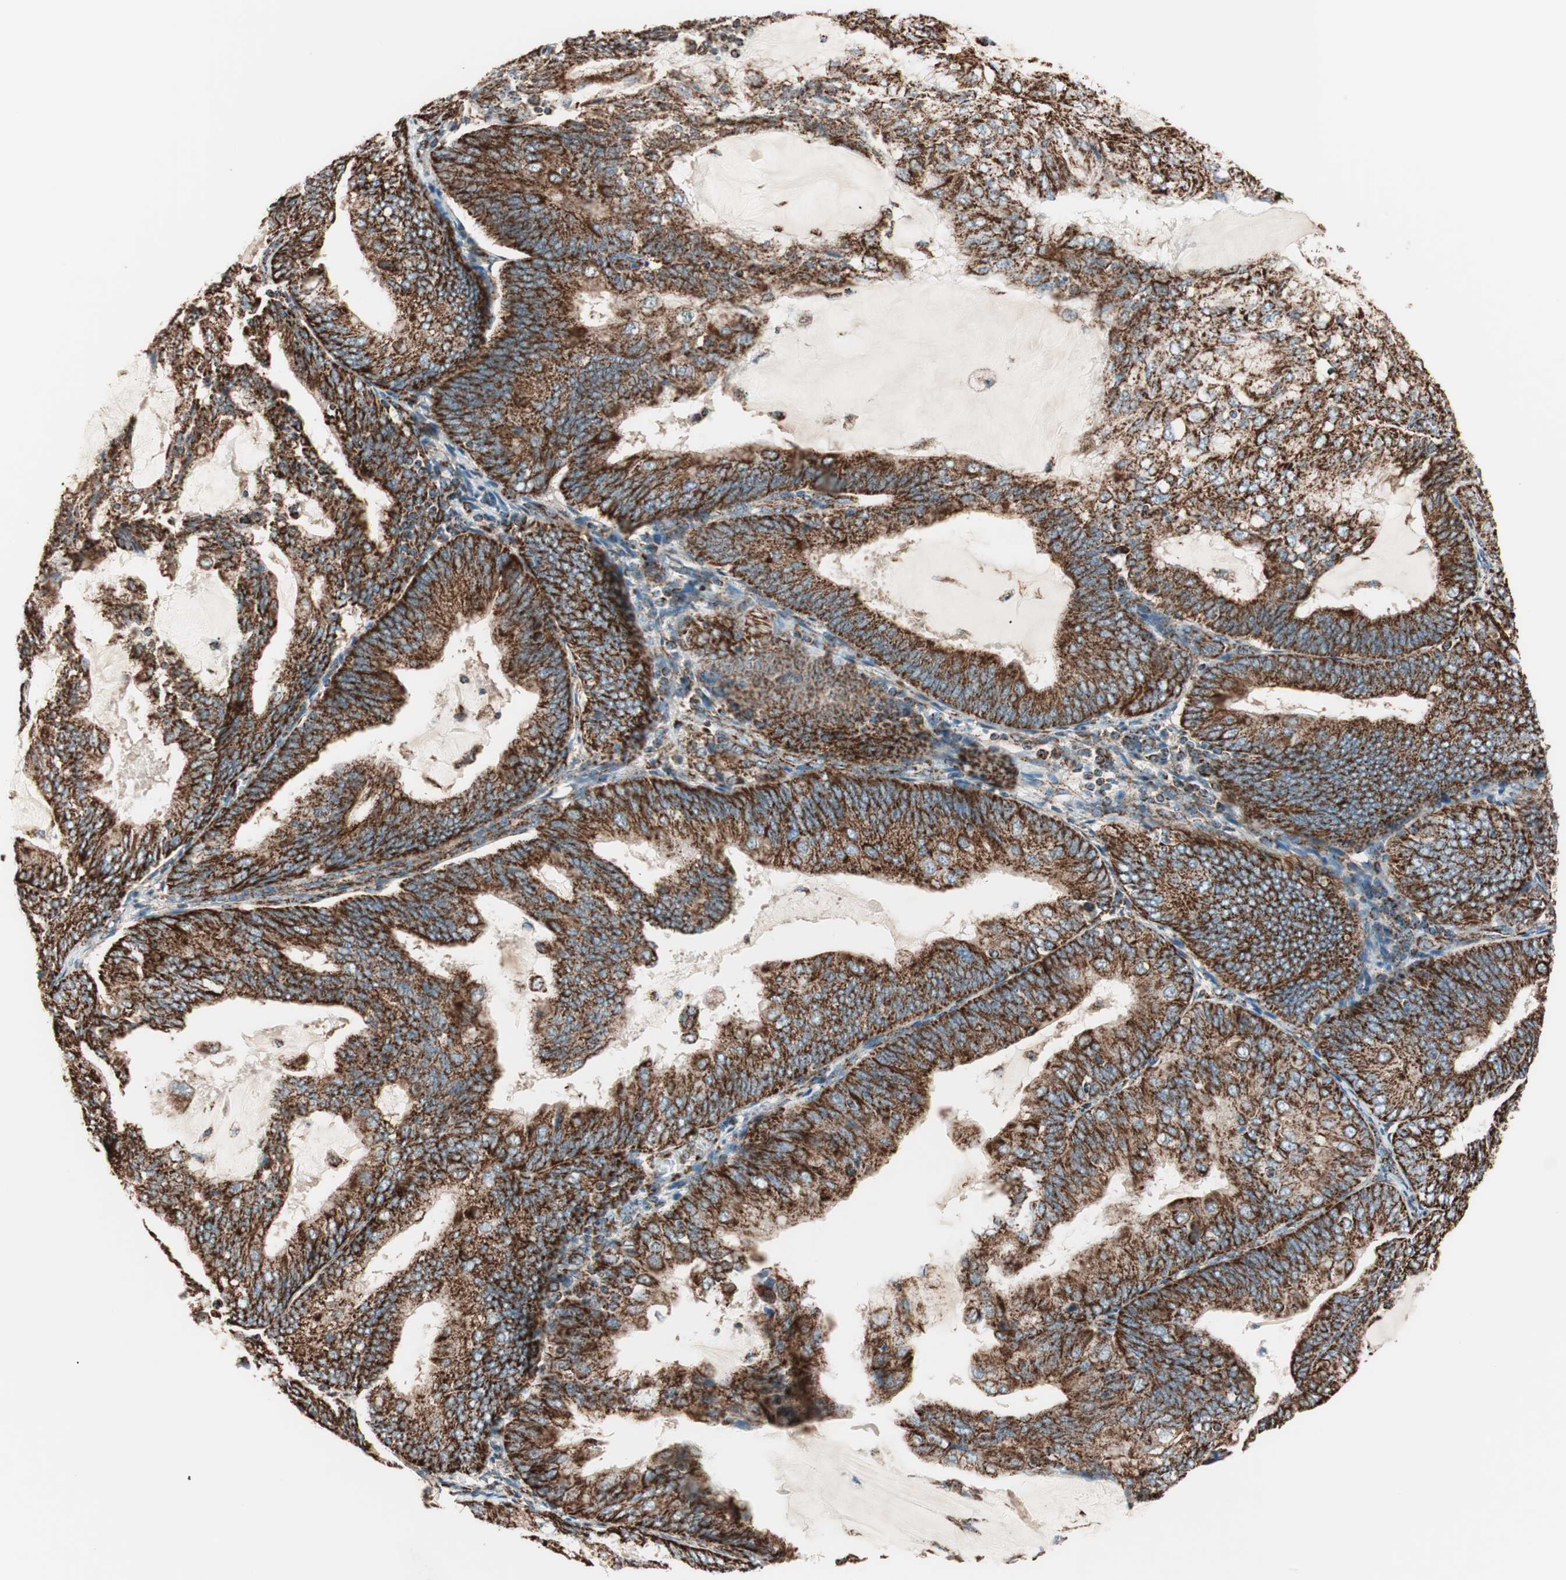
{"staining": {"intensity": "strong", "quantity": ">75%", "location": "cytoplasmic/membranous"}, "tissue": "endometrial cancer", "cell_type": "Tumor cells", "image_type": "cancer", "snomed": [{"axis": "morphology", "description": "Adenocarcinoma, NOS"}, {"axis": "topography", "description": "Endometrium"}], "caption": "IHC image of human endometrial adenocarcinoma stained for a protein (brown), which reveals high levels of strong cytoplasmic/membranous staining in about >75% of tumor cells.", "gene": "TOMM22", "patient": {"sex": "female", "age": 81}}